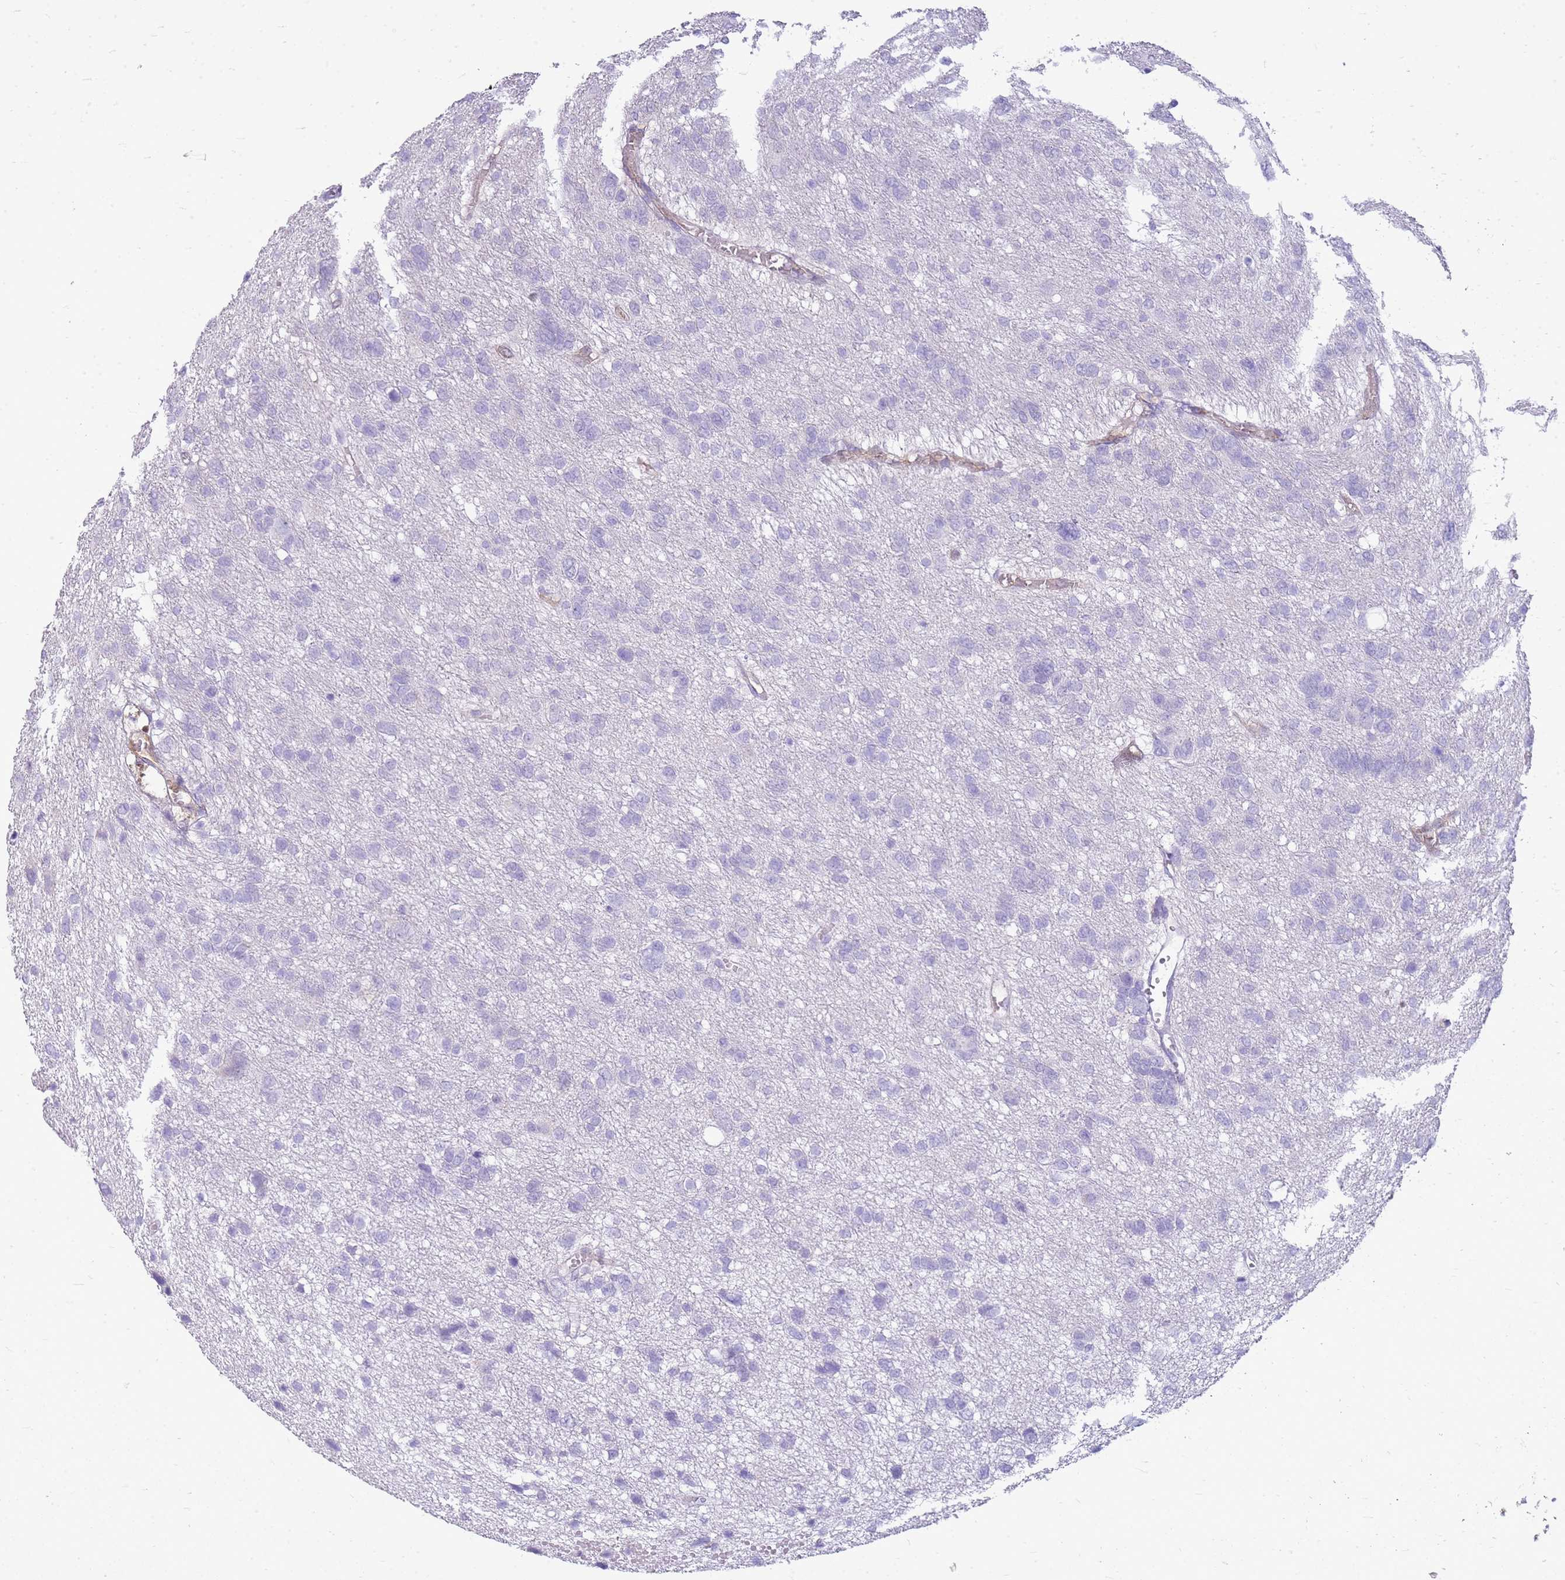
{"staining": {"intensity": "negative", "quantity": "none", "location": "none"}, "tissue": "glioma", "cell_type": "Tumor cells", "image_type": "cancer", "snomed": [{"axis": "morphology", "description": "Glioma, malignant, High grade"}, {"axis": "topography", "description": "Brain"}], "caption": "Tumor cells show no significant staining in malignant high-grade glioma. (Brightfield microscopy of DAB immunohistochemistry at high magnification).", "gene": "SULT1E1", "patient": {"sex": "female", "age": 59}}